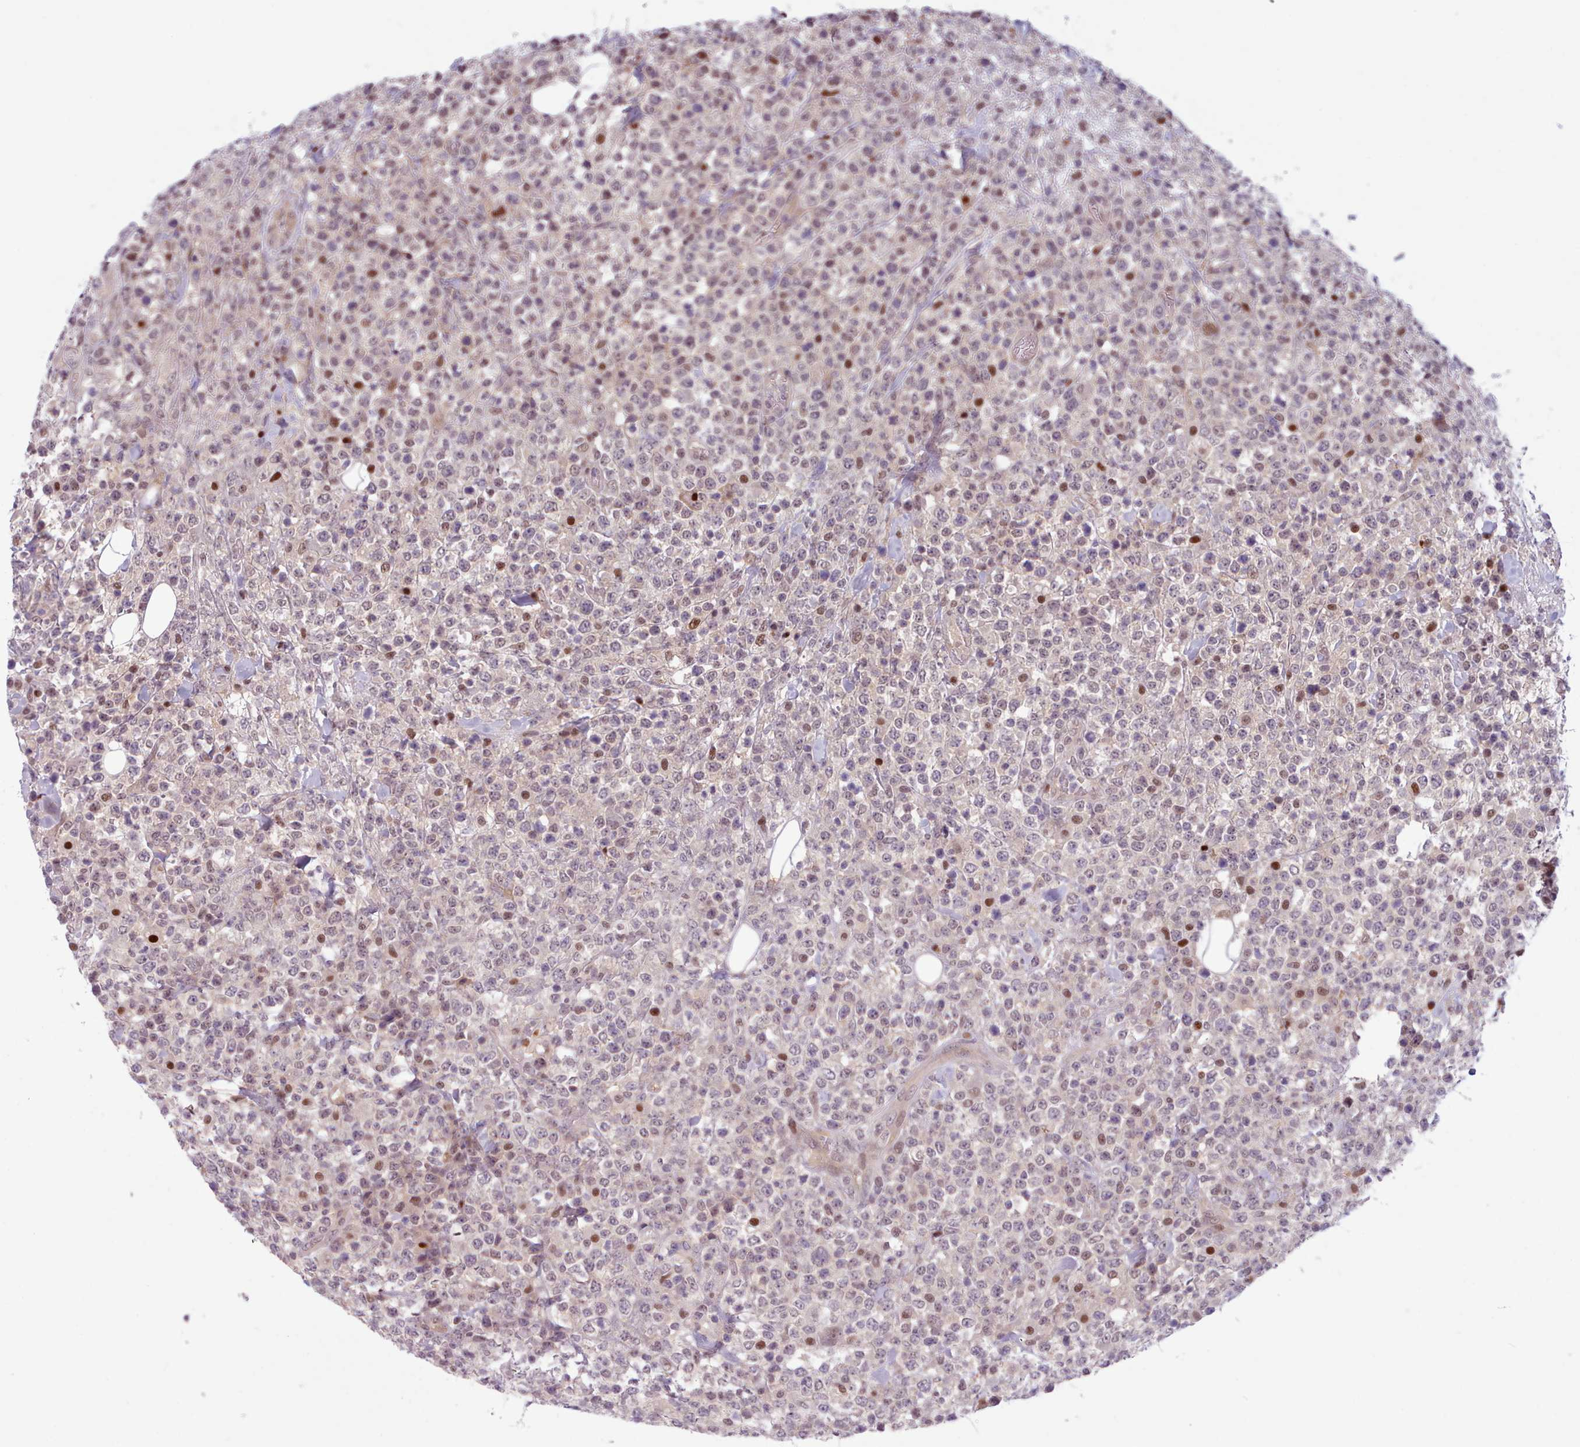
{"staining": {"intensity": "negative", "quantity": "none", "location": "none"}, "tissue": "lymphoma", "cell_type": "Tumor cells", "image_type": "cancer", "snomed": [{"axis": "morphology", "description": "Malignant lymphoma, non-Hodgkin's type, High grade"}, {"axis": "topography", "description": "Colon"}], "caption": "This is an immunohistochemistry photomicrograph of human lymphoma. There is no expression in tumor cells.", "gene": "KBTBD7", "patient": {"sex": "female", "age": 53}}